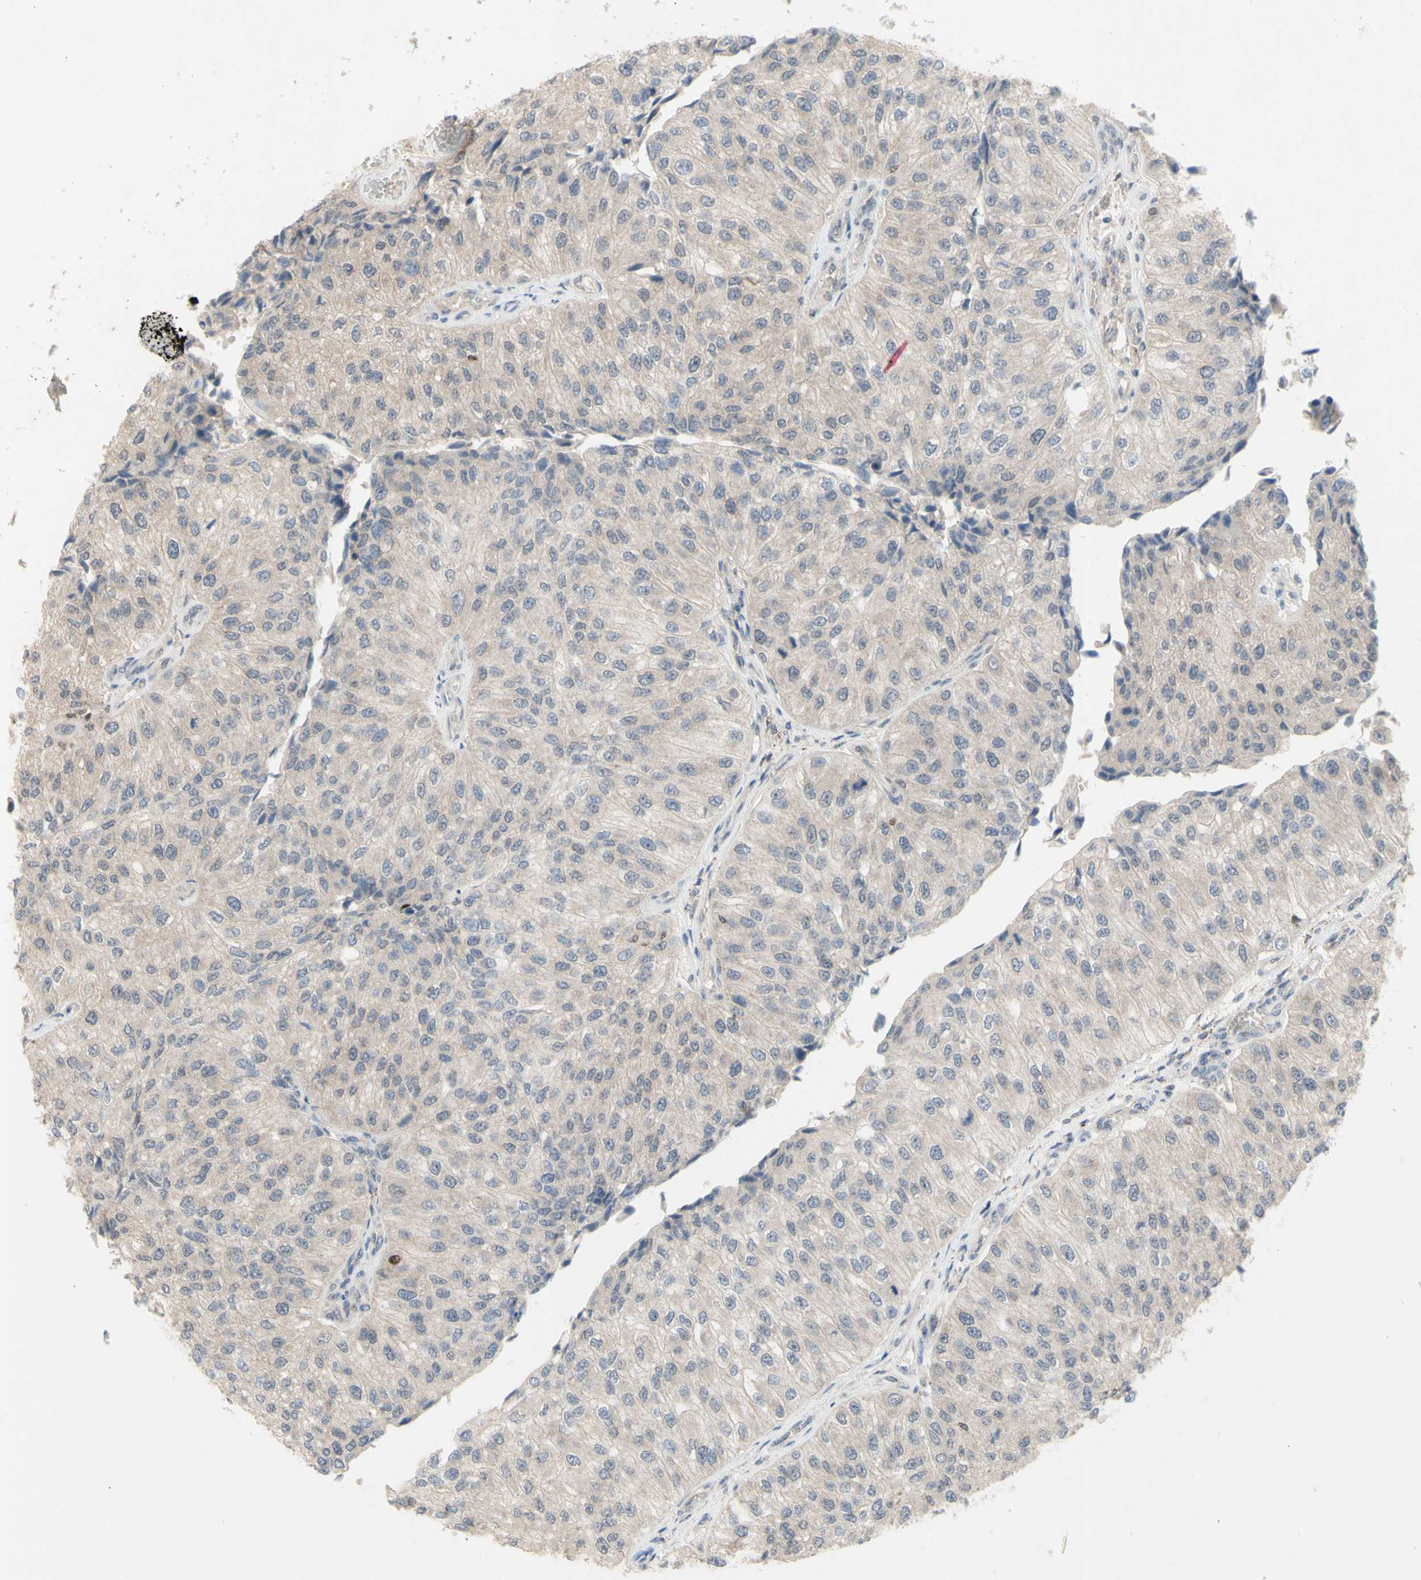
{"staining": {"intensity": "weak", "quantity": ">75%", "location": "cytoplasmic/membranous"}, "tissue": "urothelial cancer", "cell_type": "Tumor cells", "image_type": "cancer", "snomed": [{"axis": "morphology", "description": "Urothelial carcinoma, High grade"}, {"axis": "topography", "description": "Kidney"}, {"axis": "topography", "description": "Urinary bladder"}], "caption": "Protein expression analysis of high-grade urothelial carcinoma reveals weak cytoplasmic/membranous positivity in approximately >75% of tumor cells.", "gene": "NLRP1", "patient": {"sex": "male", "age": 77}}